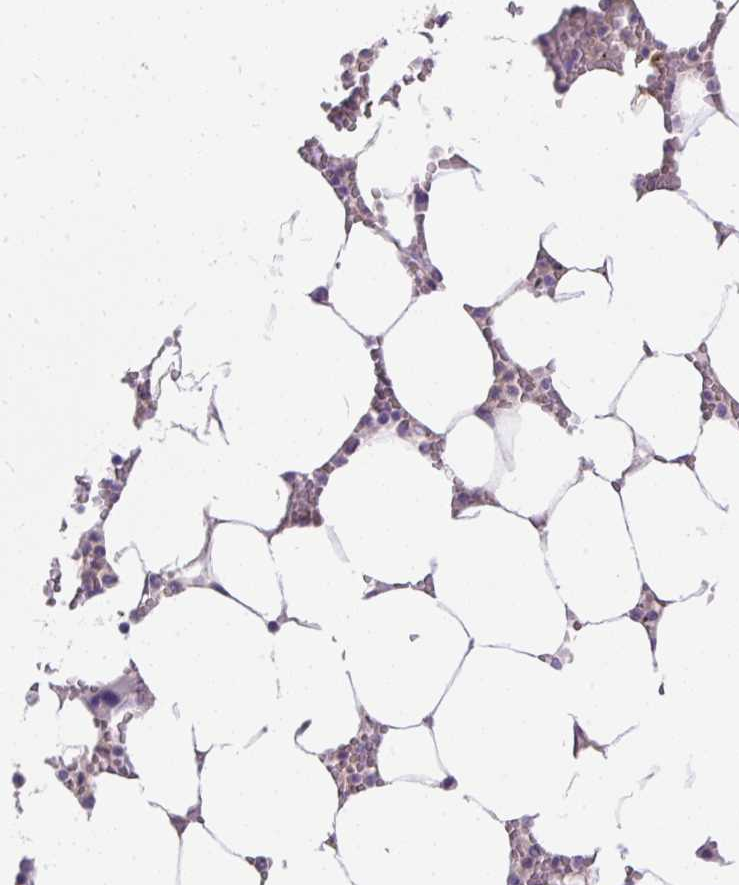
{"staining": {"intensity": "negative", "quantity": "none", "location": "none"}, "tissue": "bone marrow", "cell_type": "Hematopoietic cells", "image_type": "normal", "snomed": [{"axis": "morphology", "description": "Normal tissue, NOS"}, {"axis": "topography", "description": "Bone marrow"}], "caption": "IHC photomicrograph of benign bone marrow stained for a protein (brown), which demonstrates no positivity in hematopoietic cells.", "gene": "KRTAP20", "patient": {"sex": "male", "age": 64}}